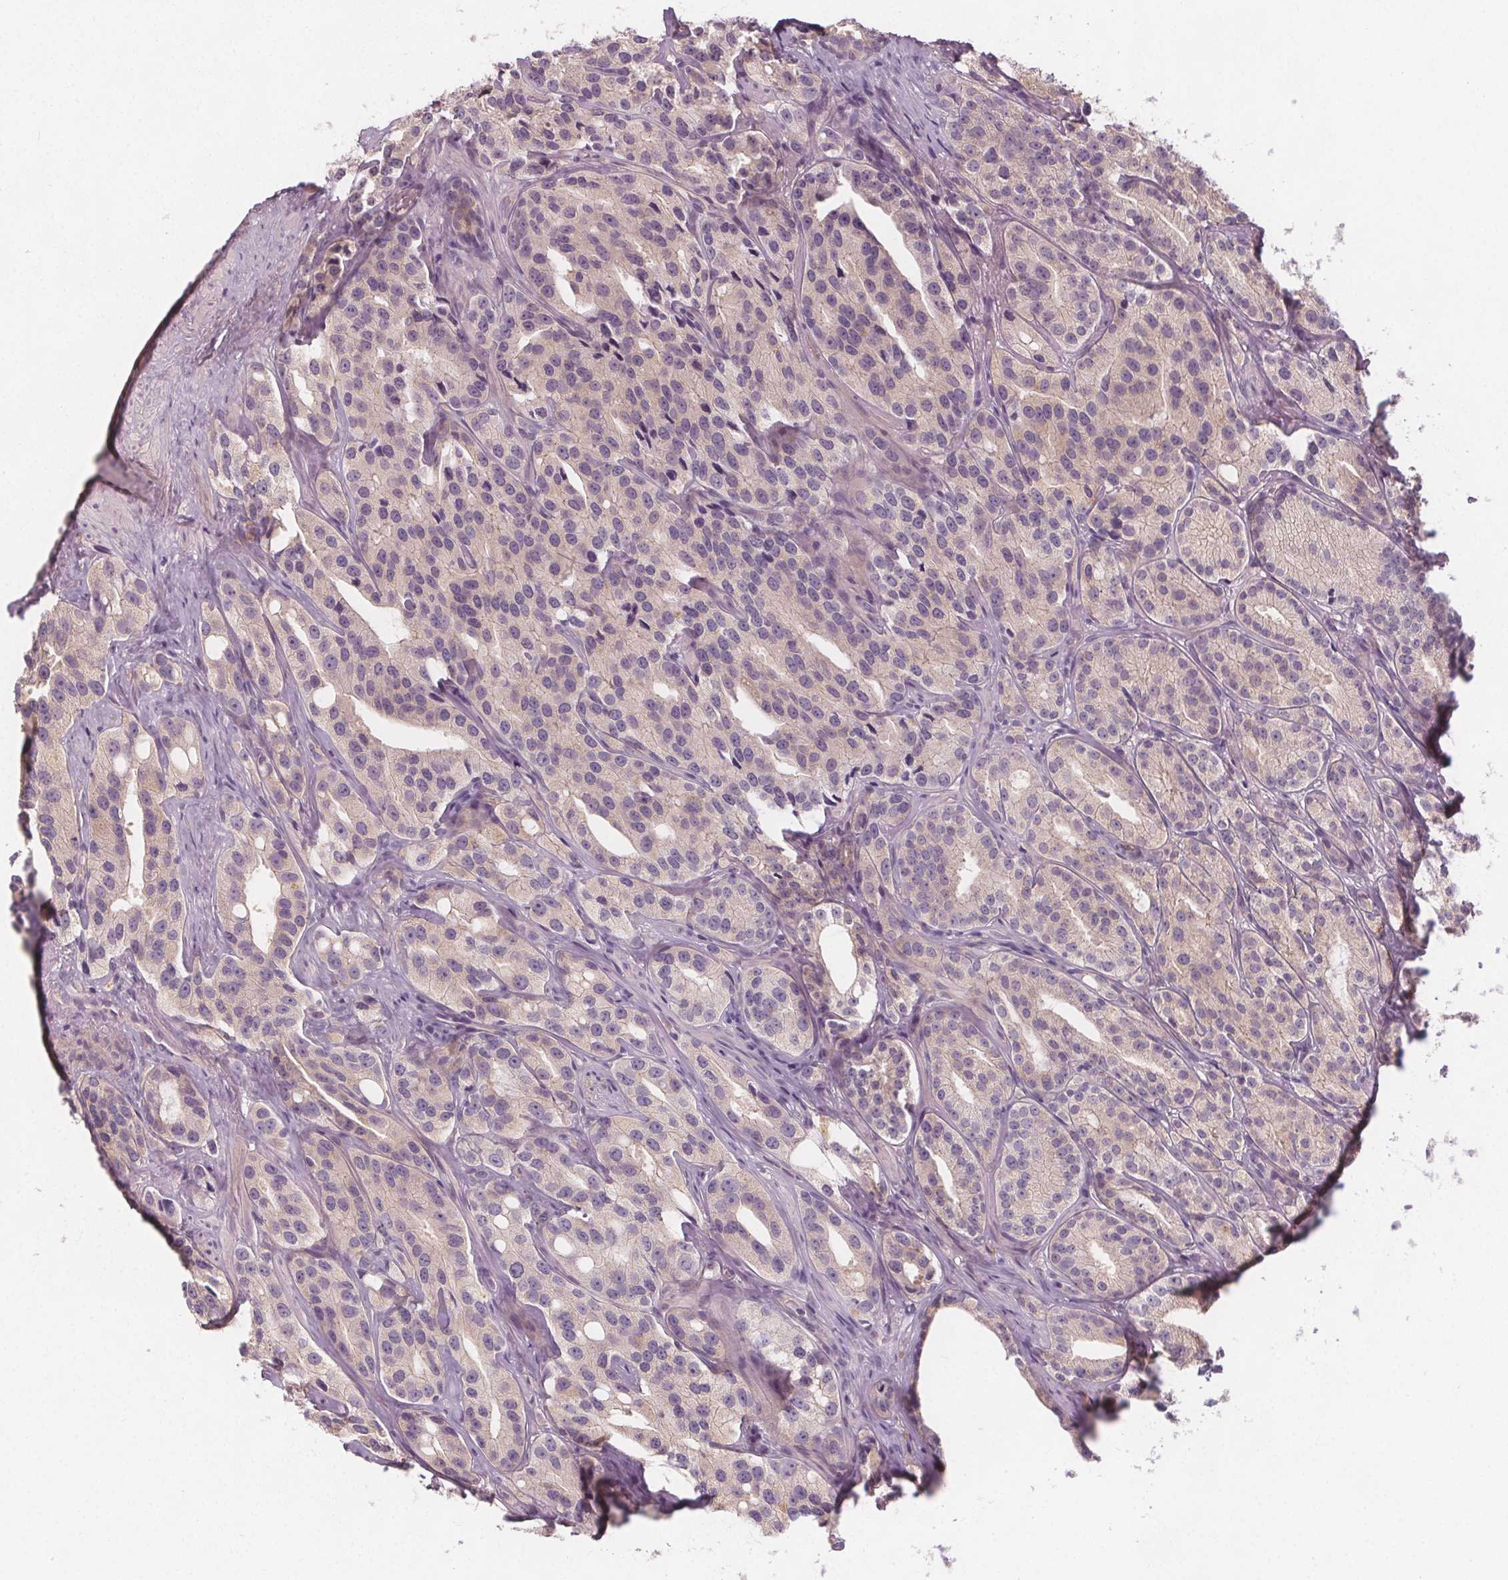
{"staining": {"intensity": "negative", "quantity": "none", "location": "none"}, "tissue": "prostate cancer", "cell_type": "Tumor cells", "image_type": "cancer", "snomed": [{"axis": "morphology", "description": "Adenocarcinoma, High grade"}, {"axis": "topography", "description": "Prostate"}], "caption": "Protein analysis of high-grade adenocarcinoma (prostate) shows no significant expression in tumor cells.", "gene": "VNN1", "patient": {"sex": "male", "age": 75}}